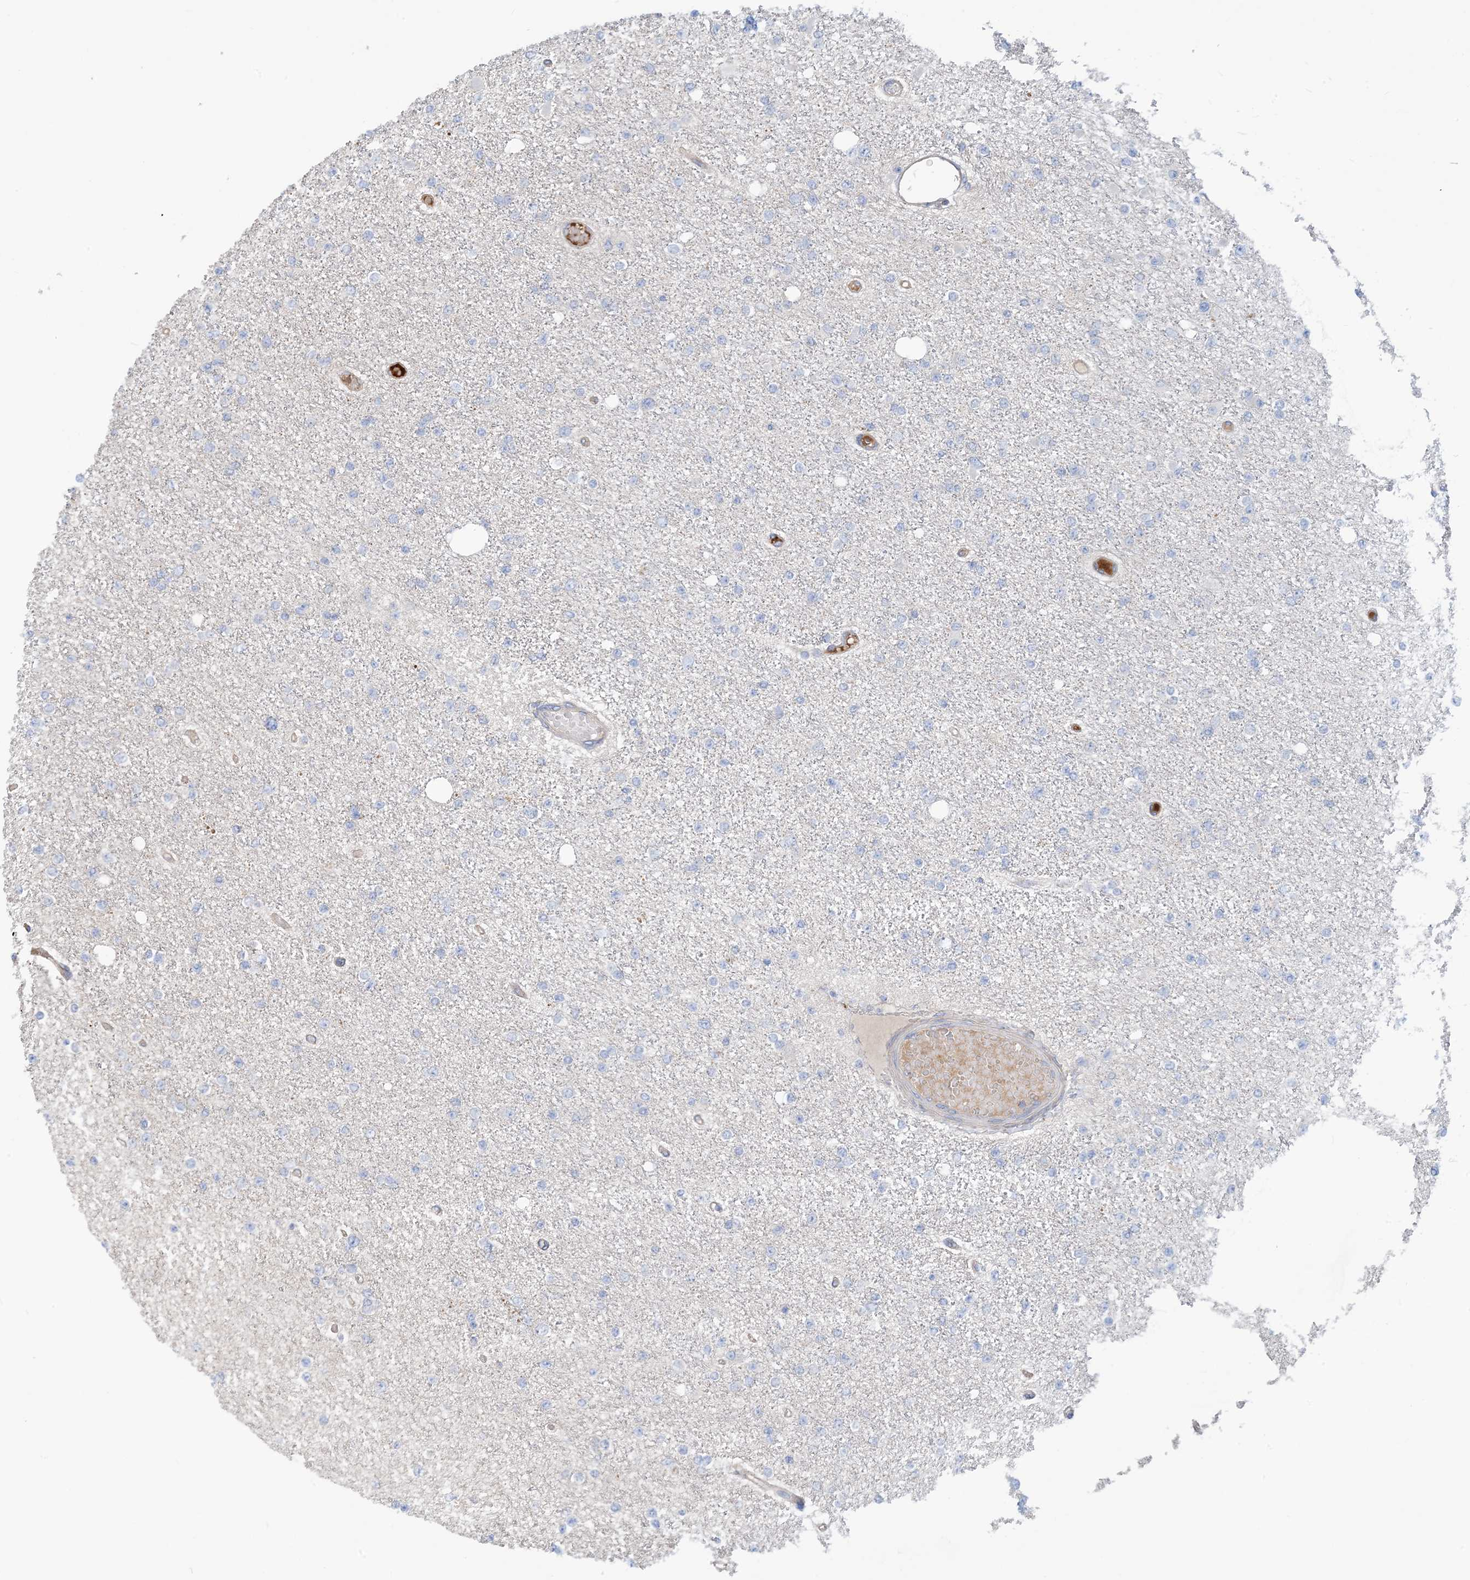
{"staining": {"intensity": "negative", "quantity": "none", "location": "none"}, "tissue": "glioma", "cell_type": "Tumor cells", "image_type": "cancer", "snomed": [{"axis": "morphology", "description": "Glioma, malignant, Low grade"}, {"axis": "topography", "description": "Brain"}], "caption": "There is no significant expression in tumor cells of malignant glioma (low-grade).", "gene": "PHOSPHO2", "patient": {"sex": "female", "age": 22}}